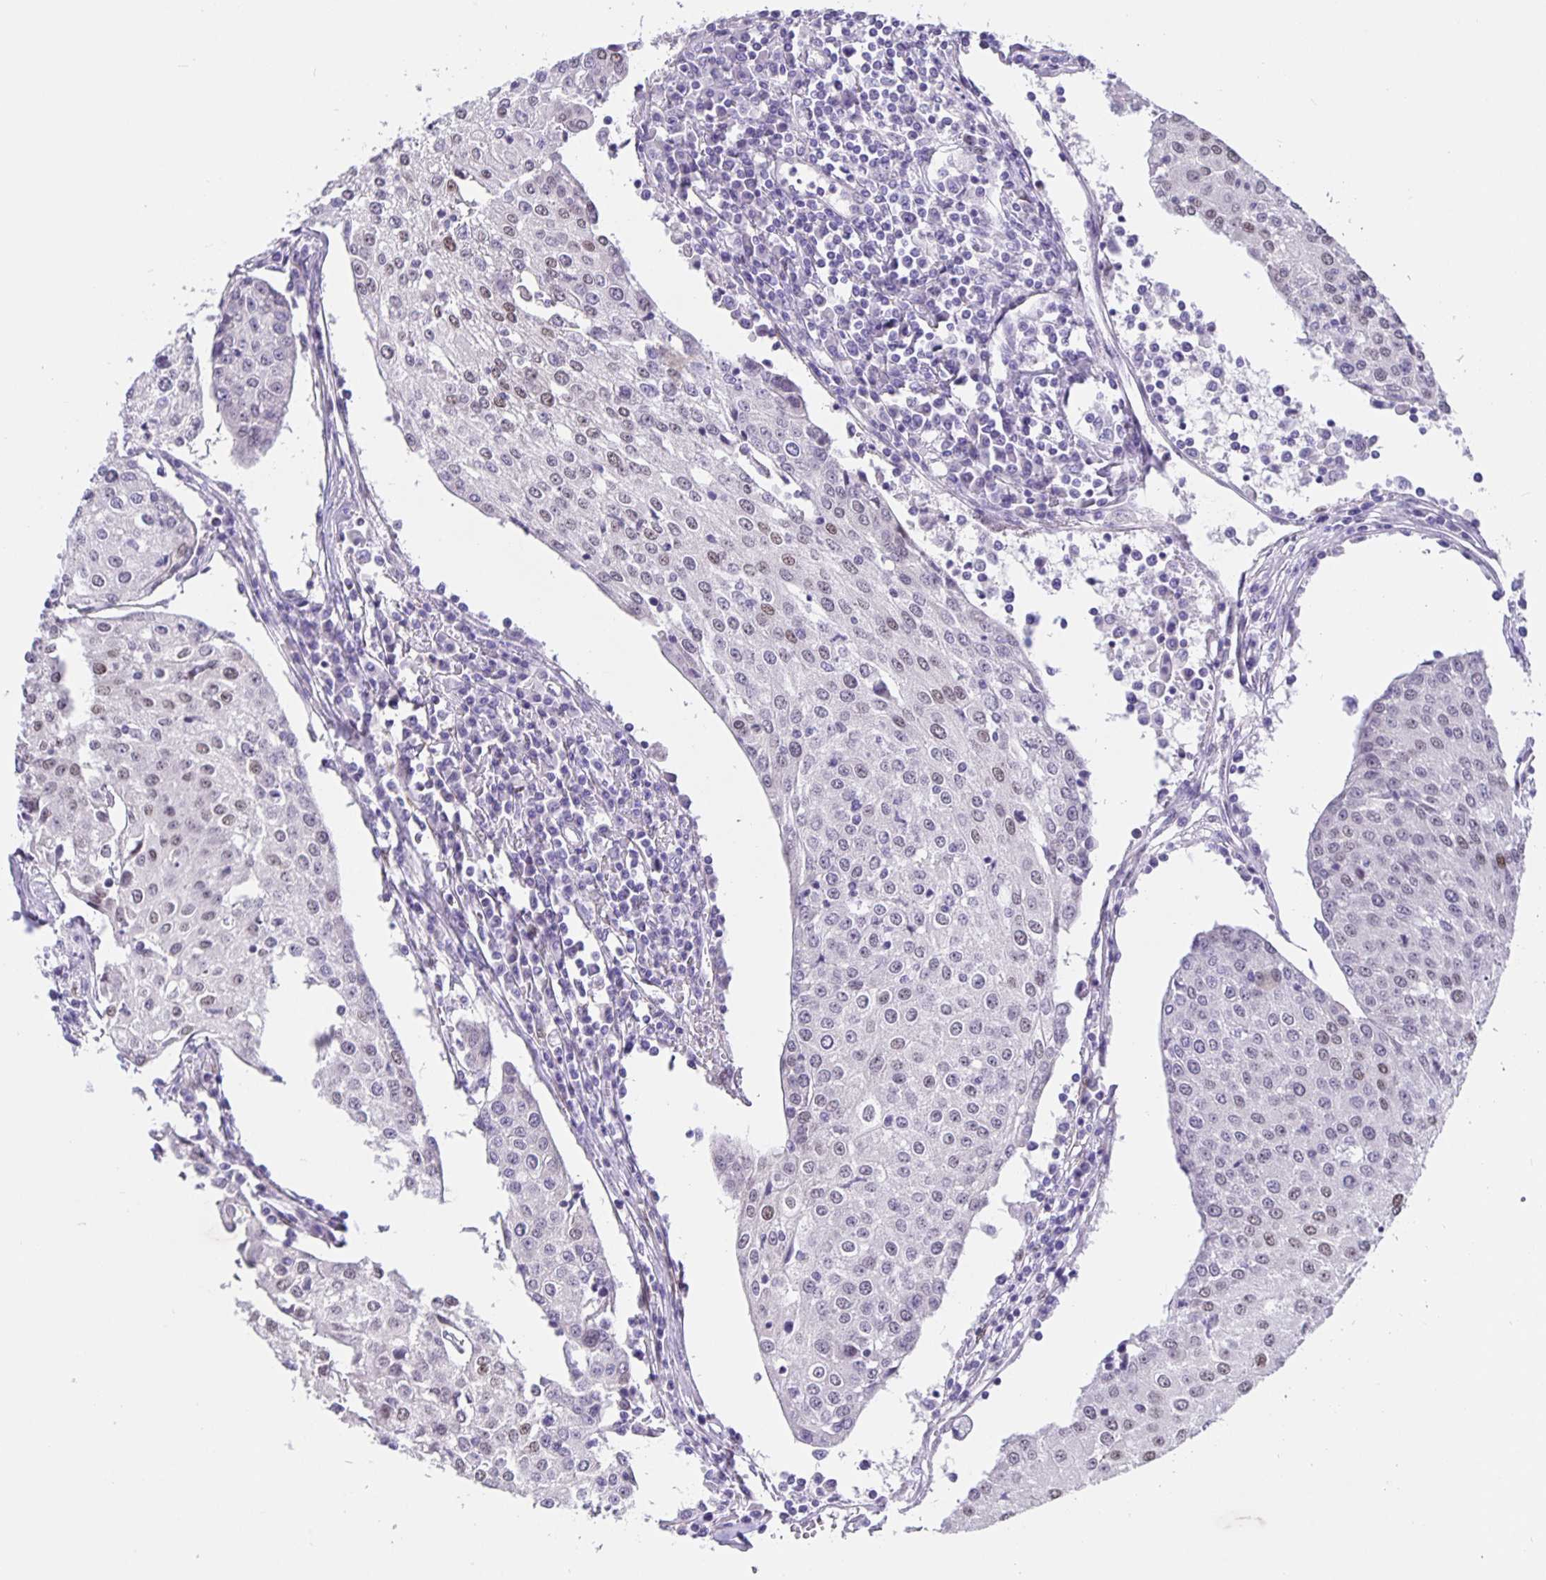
{"staining": {"intensity": "negative", "quantity": "none", "location": "none"}, "tissue": "urothelial cancer", "cell_type": "Tumor cells", "image_type": "cancer", "snomed": [{"axis": "morphology", "description": "Urothelial carcinoma, High grade"}, {"axis": "topography", "description": "Urinary bladder"}], "caption": "This micrograph is of high-grade urothelial carcinoma stained with immunohistochemistry (IHC) to label a protein in brown with the nuclei are counter-stained blue. There is no staining in tumor cells.", "gene": "FOSL2", "patient": {"sex": "female", "age": 85}}